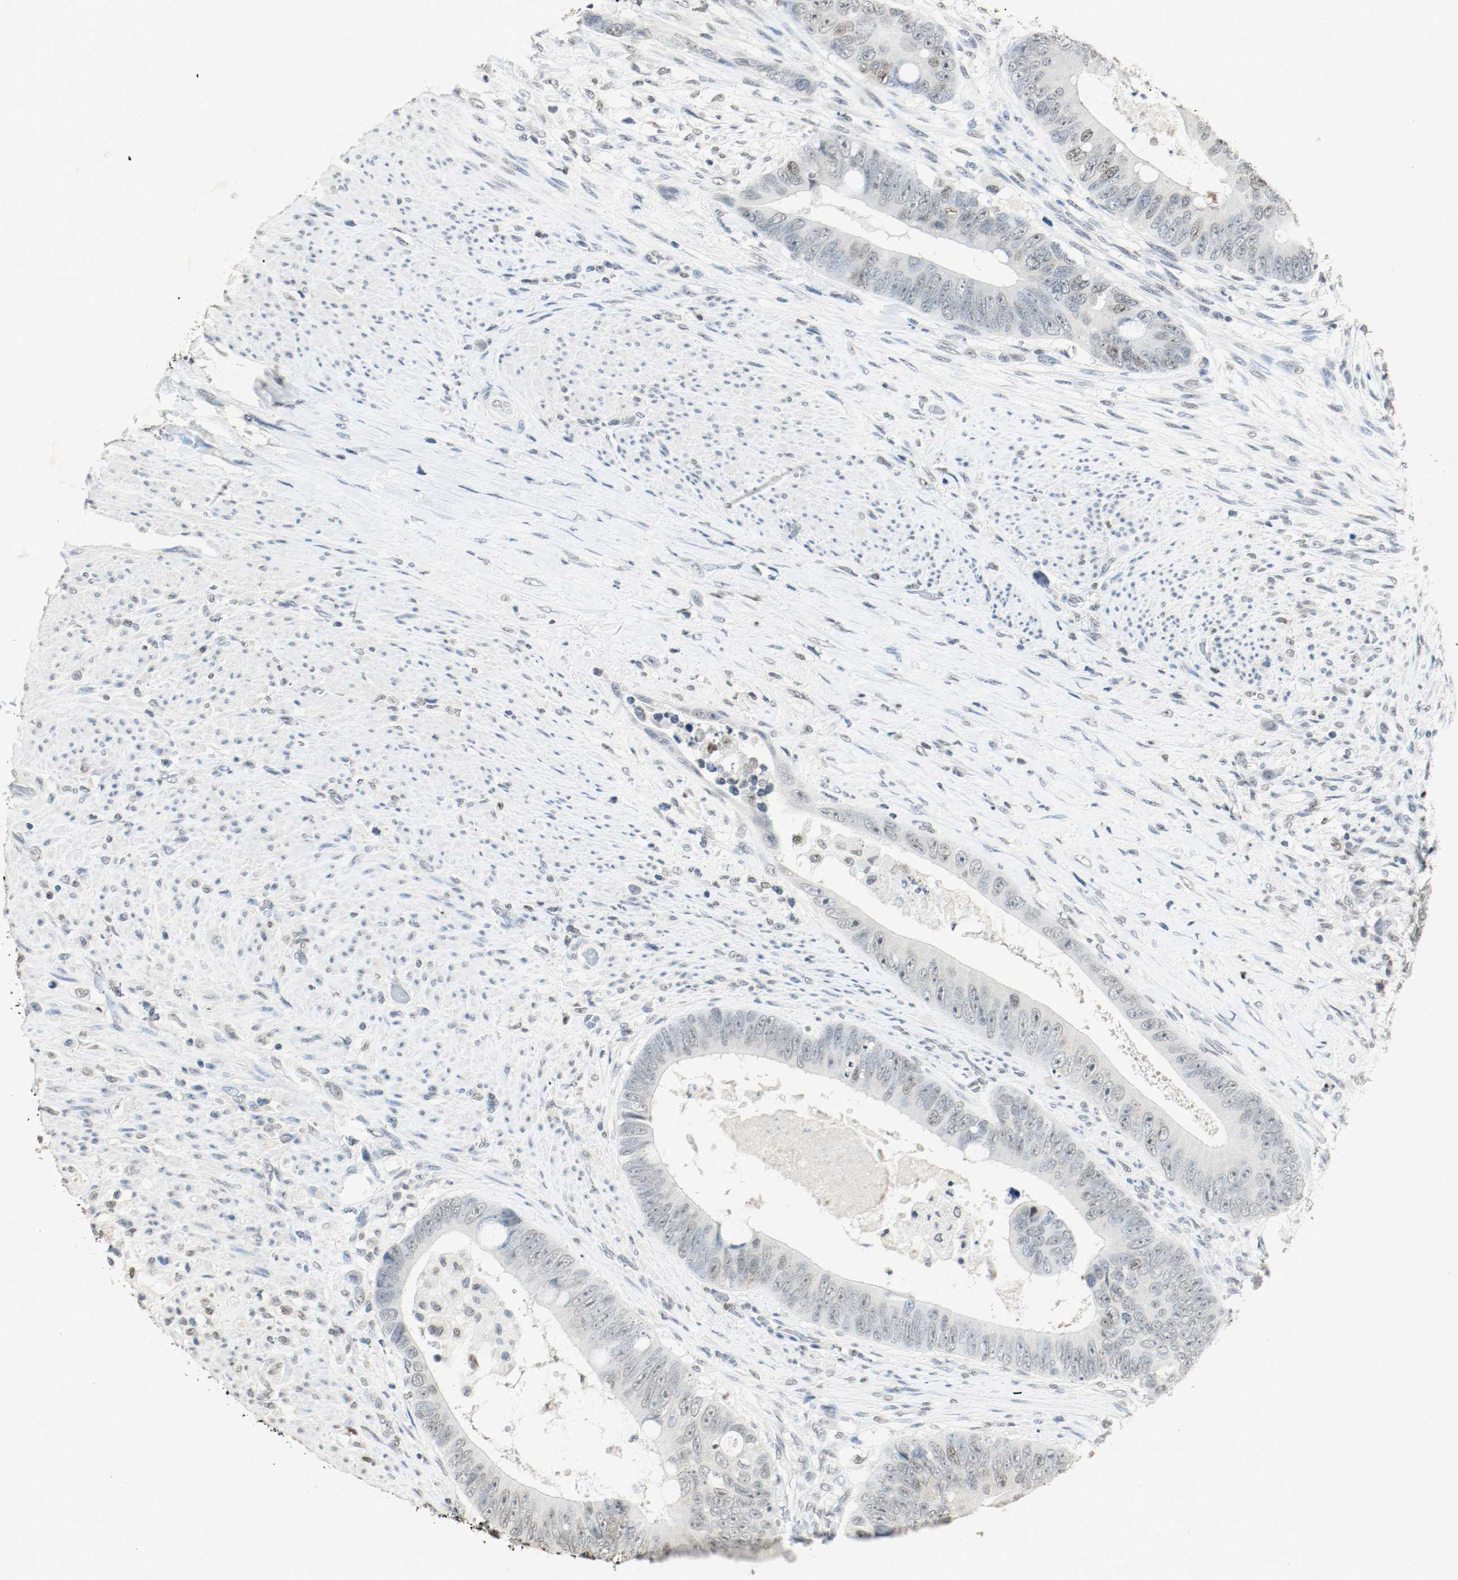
{"staining": {"intensity": "weak", "quantity": "25%-75%", "location": "nuclear"}, "tissue": "colorectal cancer", "cell_type": "Tumor cells", "image_type": "cancer", "snomed": [{"axis": "morphology", "description": "Adenocarcinoma, NOS"}, {"axis": "topography", "description": "Rectum"}], "caption": "This is an image of immunohistochemistry (IHC) staining of colorectal cancer, which shows weak staining in the nuclear of tumor cells.", "gene": "DNMT1", "patient": {"sex": "female", "age": 77}}